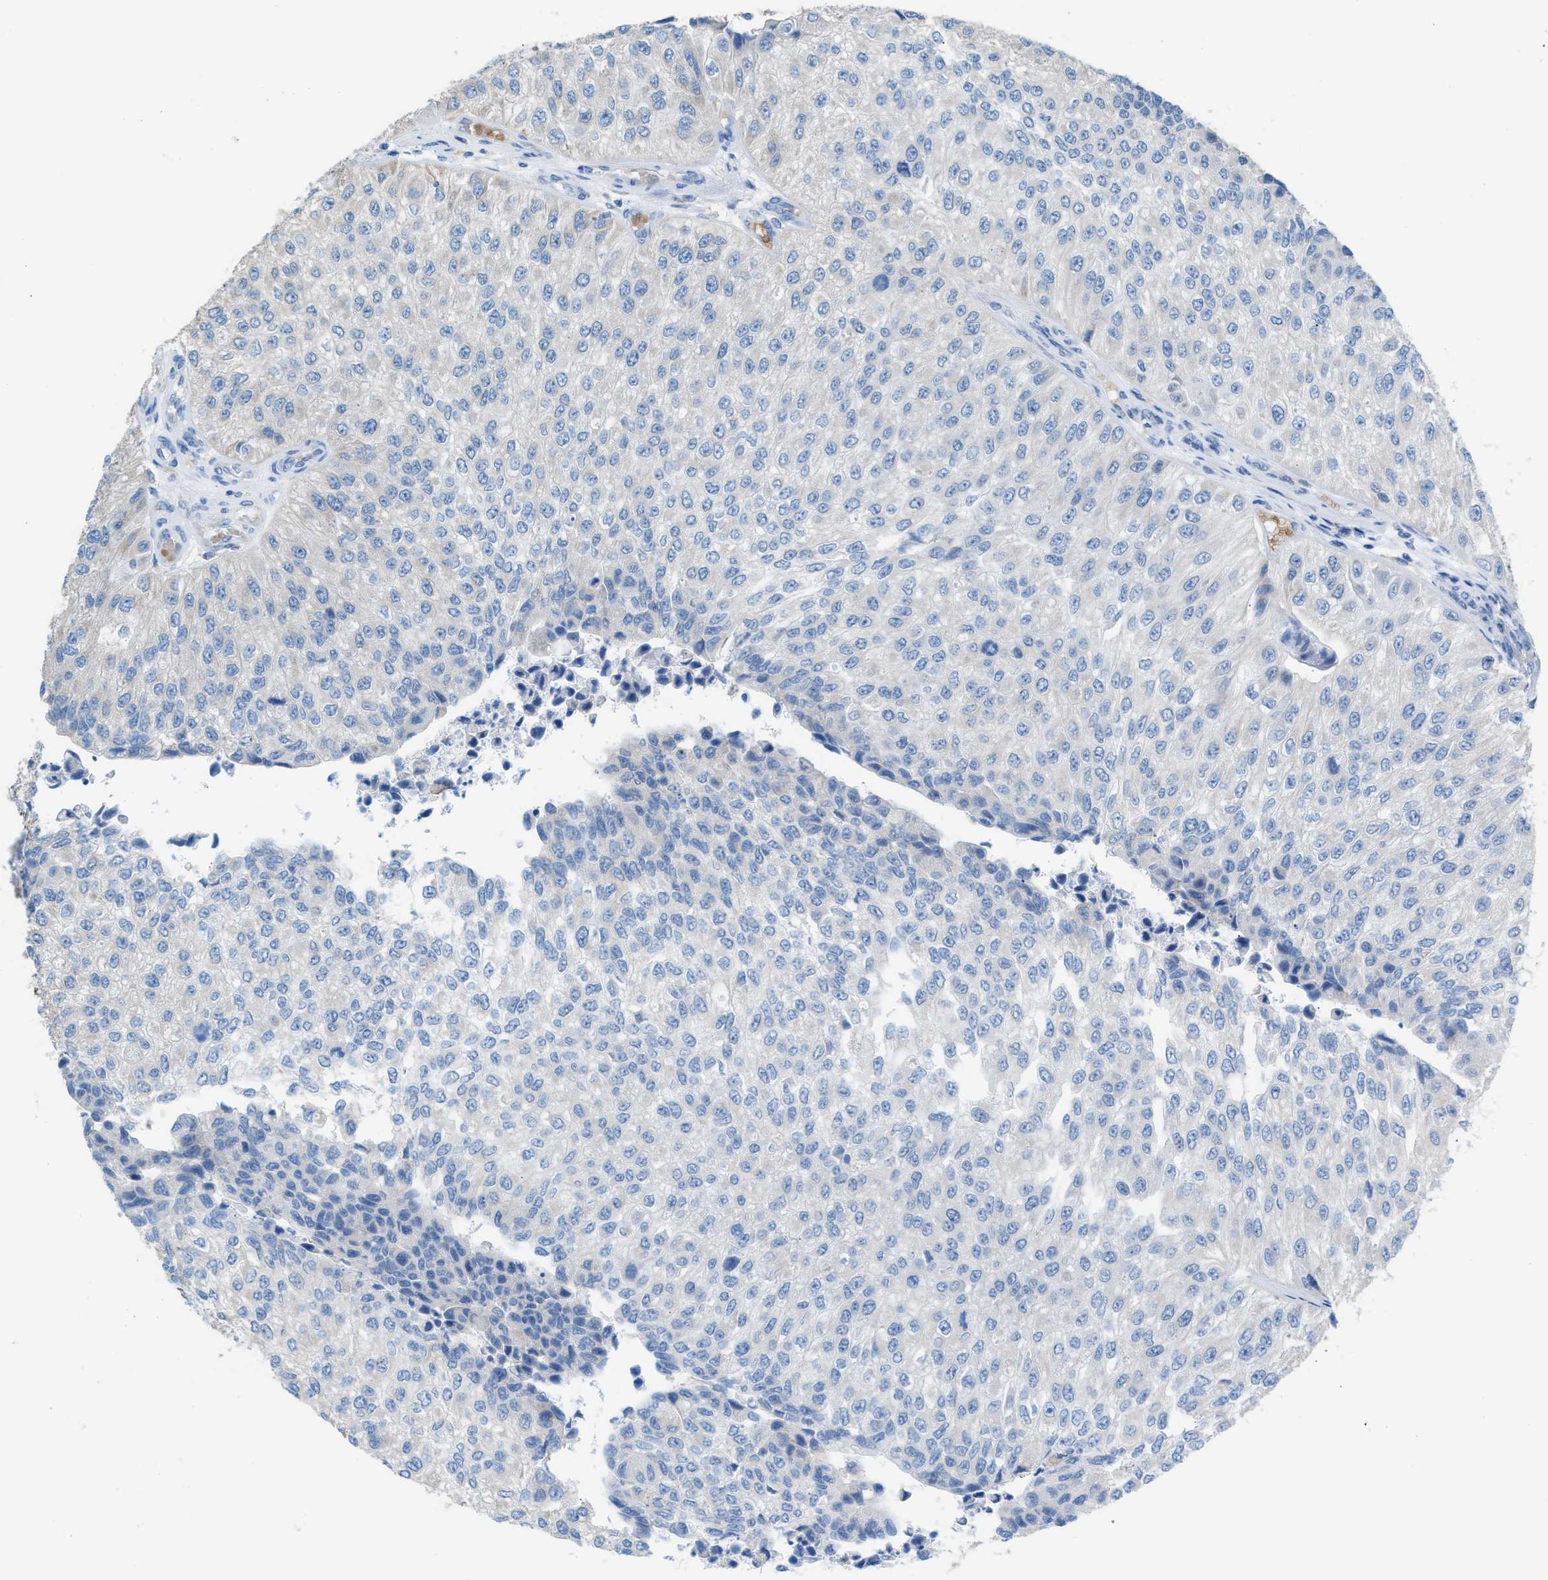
{"staining": {"intensity": "negative", "quantity": "none", "location": "none"}, "tissue": "urothelial cancer", "cell_type": "Tumor cells", "image_type": "cancer", "snomed": [{"axis": "morphology", "description": "Urothelial carcinoma, High grade"}, {"axis": "topography", "description": "Kidney"}, {"axis": "topography", "description": "Urinary bladder"}], "caption": "There is no significant expression in tumor cells of urothelial cancer.", "gene": "CA3", "patient": {"sex": "male", "age": 77}}